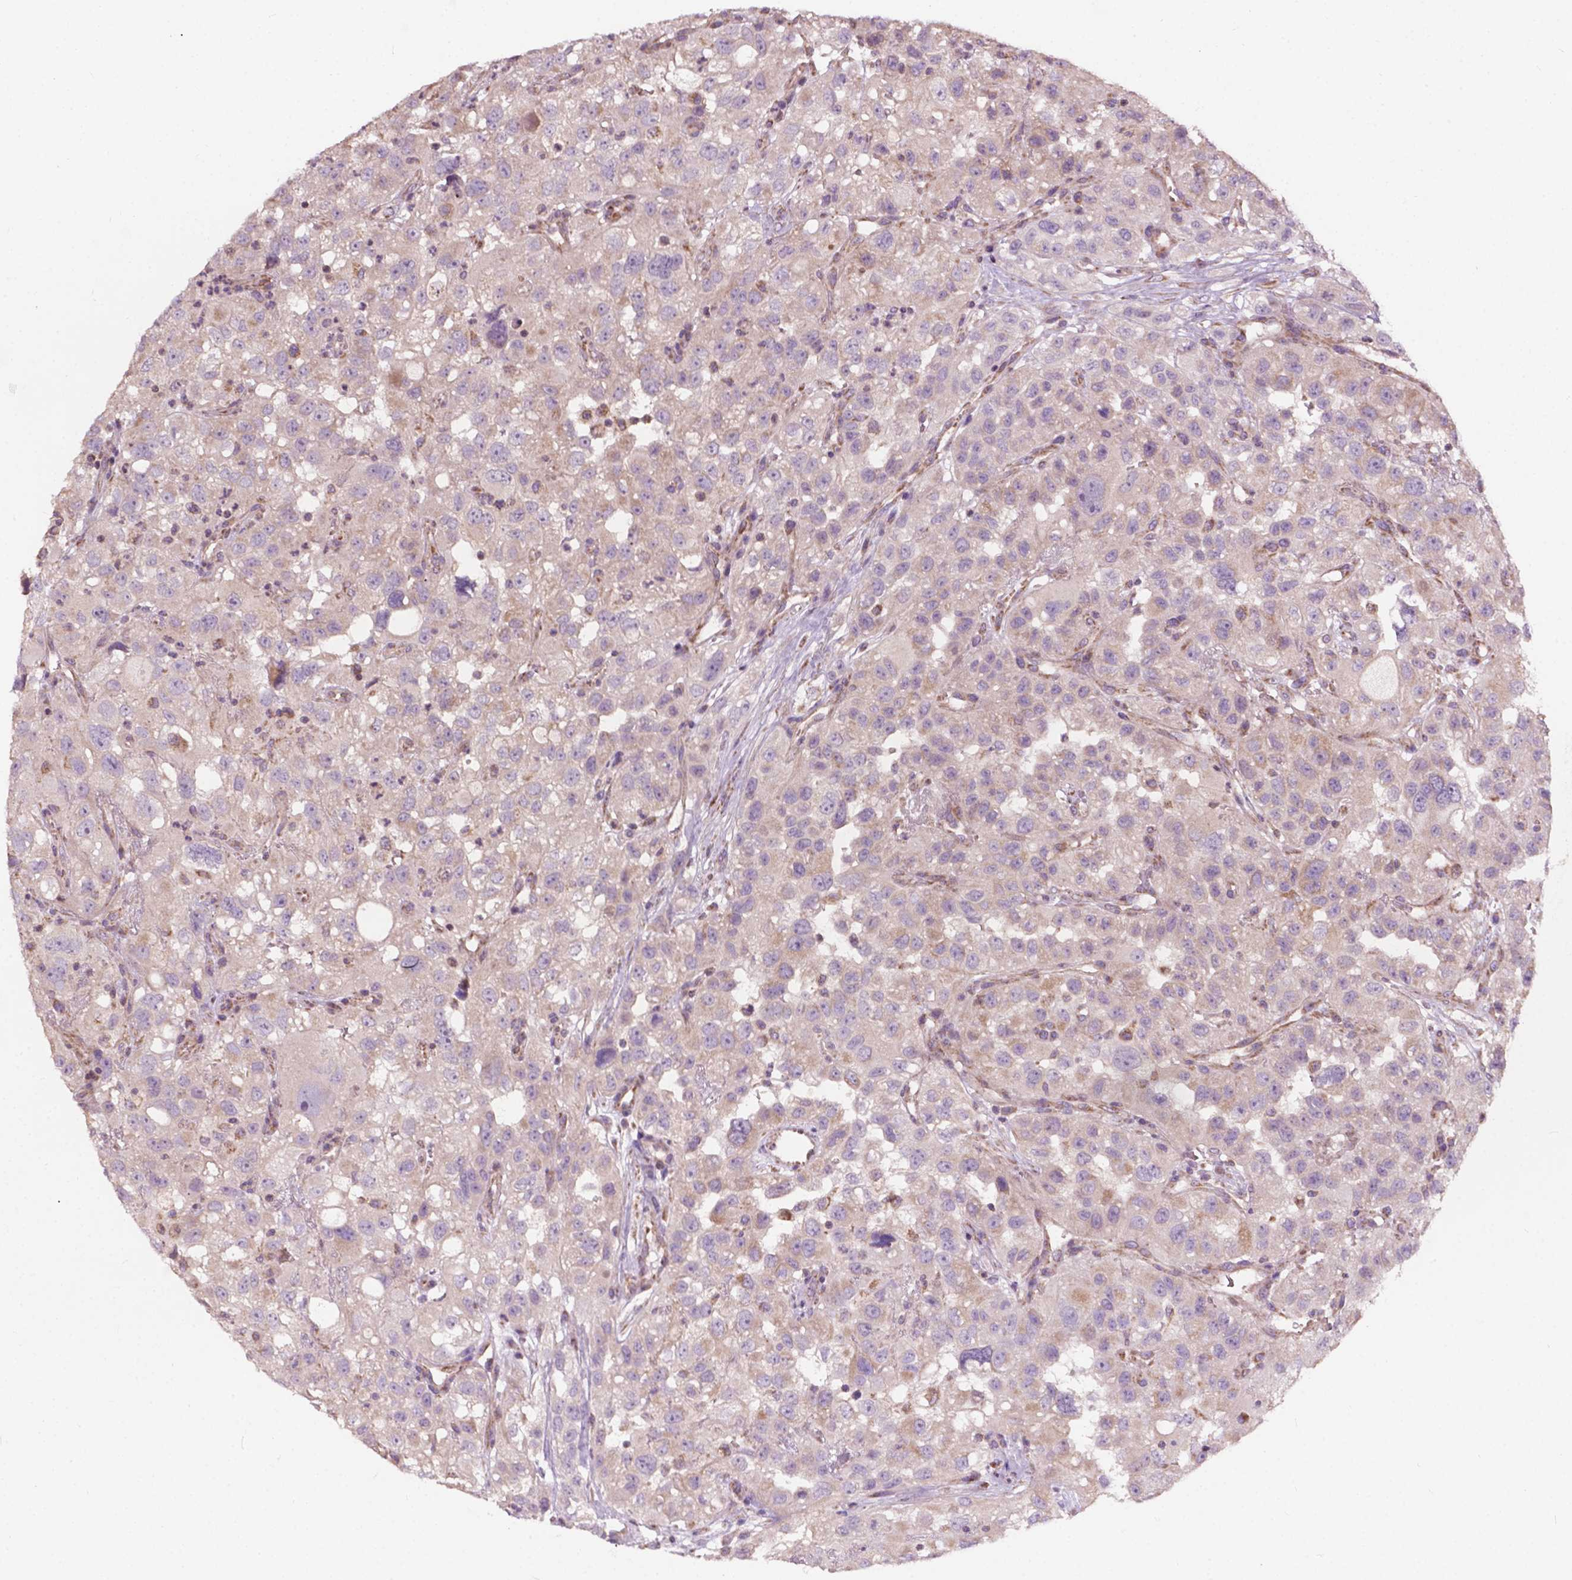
{"staining": {"intensity": "weak", "quantity": "25%-75%", "location": "cytoplasmic/membranous"}, "tissue": "renal cancer", "cell_type": "Tumor cells", "image_type": "cancer", "snomed": [{"axis": "morphology", "description": "Adenocarcinoma, NOS"}, {"axis": "topography", "description": "Kidney"}], "caption": "IHC photomicrograph of neoplastic tissue: renal cancer (adenocarcinoma) stained using immunohistochemistry demonstrates low levels of weak protein expression localized specifically in the cytoplasmic/membranous of tumor cells, appearing as a cytoplasmic/membranous brown color.", "gene": "NDUFA10", "patient": {"sex": "male", "age": 64}}